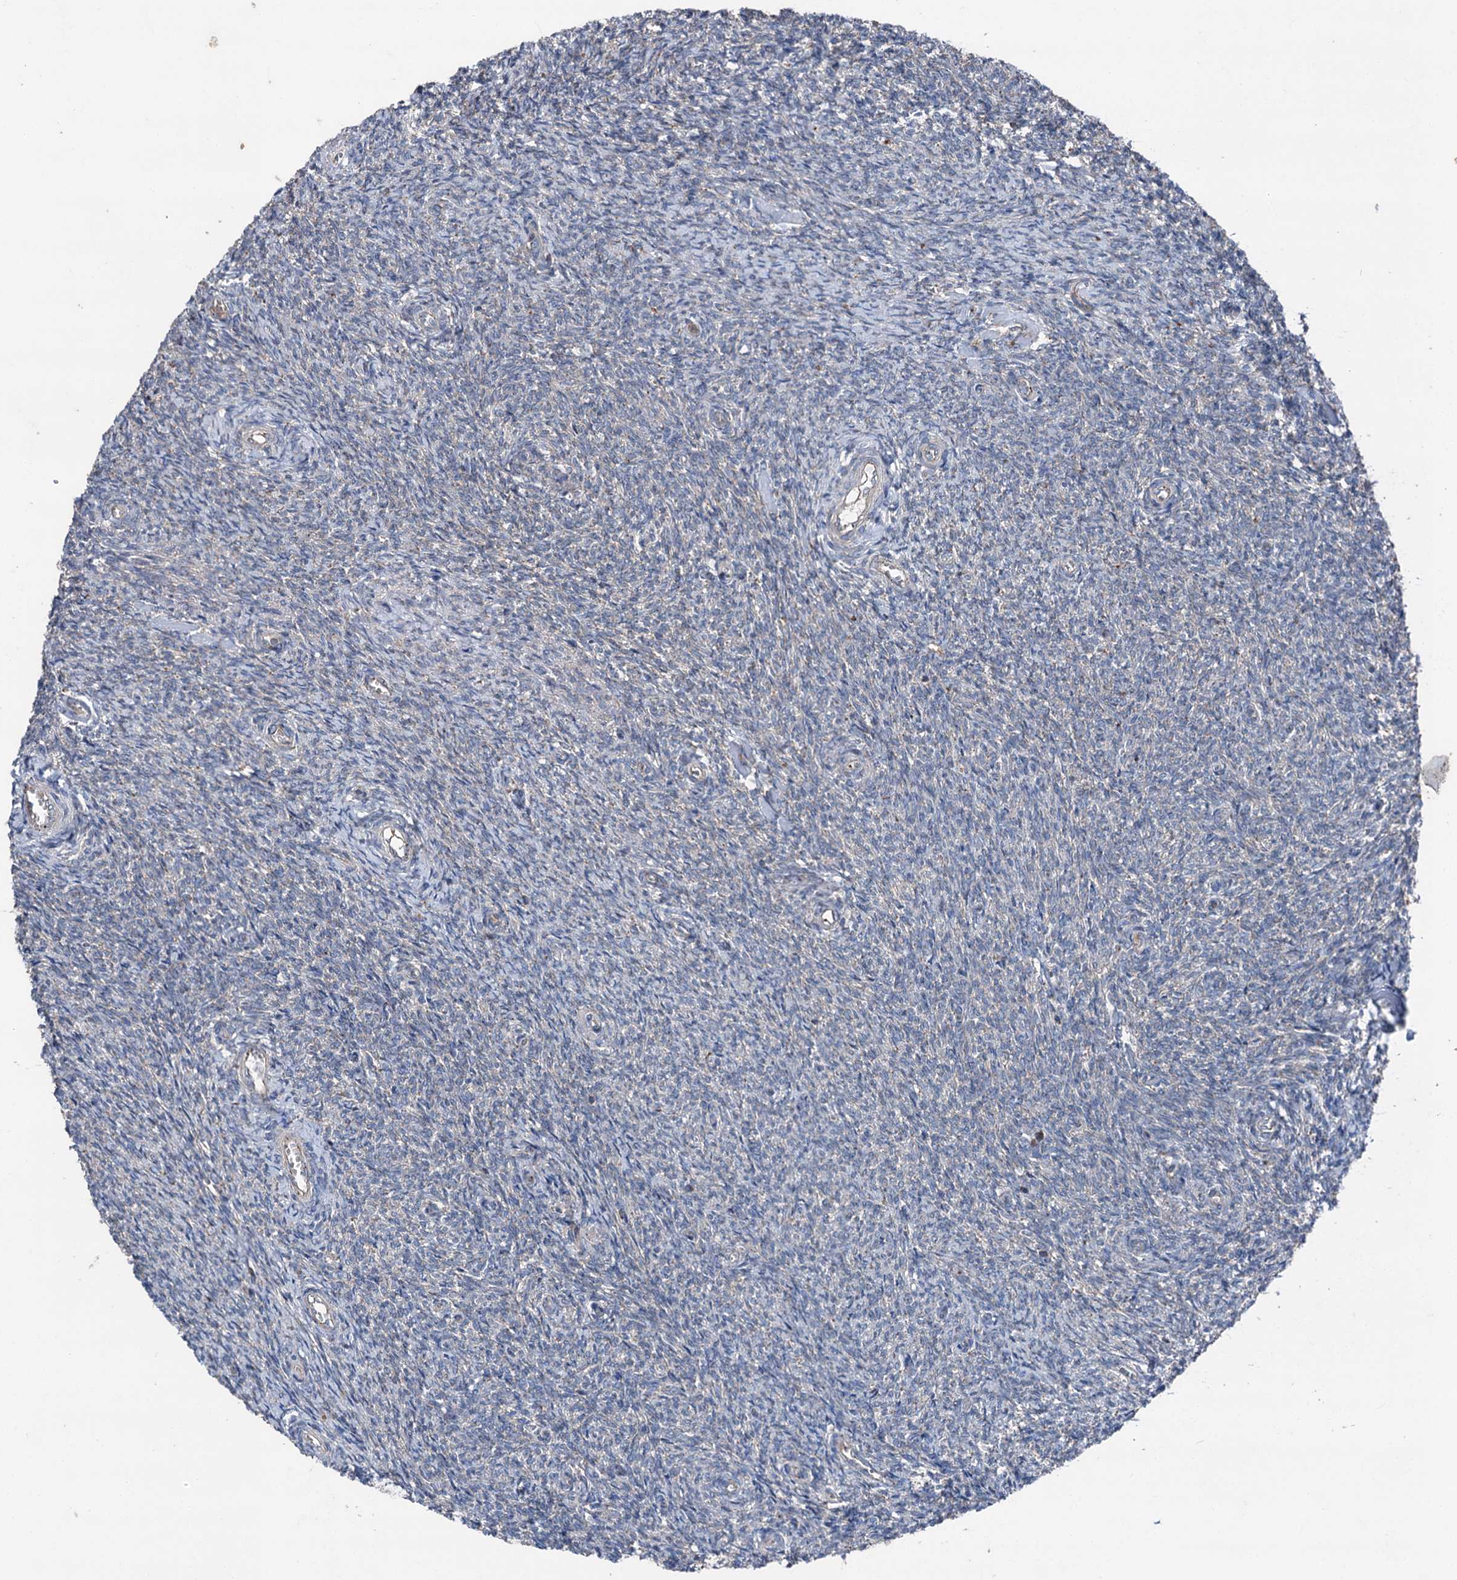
{"staining": {"intensity": "negative", "quantity": "none", "location": "none"}, "tissue": "ovary", "cell_type": "Ovarian stroma cells", "image_type": "normal", "snomed": [{"axis": "morphology", "description": "Normal tissue, NOS"}, {"axis": "topography", "description": "Ovary"}], "caption": "This is an immunohistochemistry (IHC) micrograph of benign human ovary. There is no expression in ovarian stroma cells.", "gene": "RUFY1", "patient": {"sex": "female", "age": 44}}